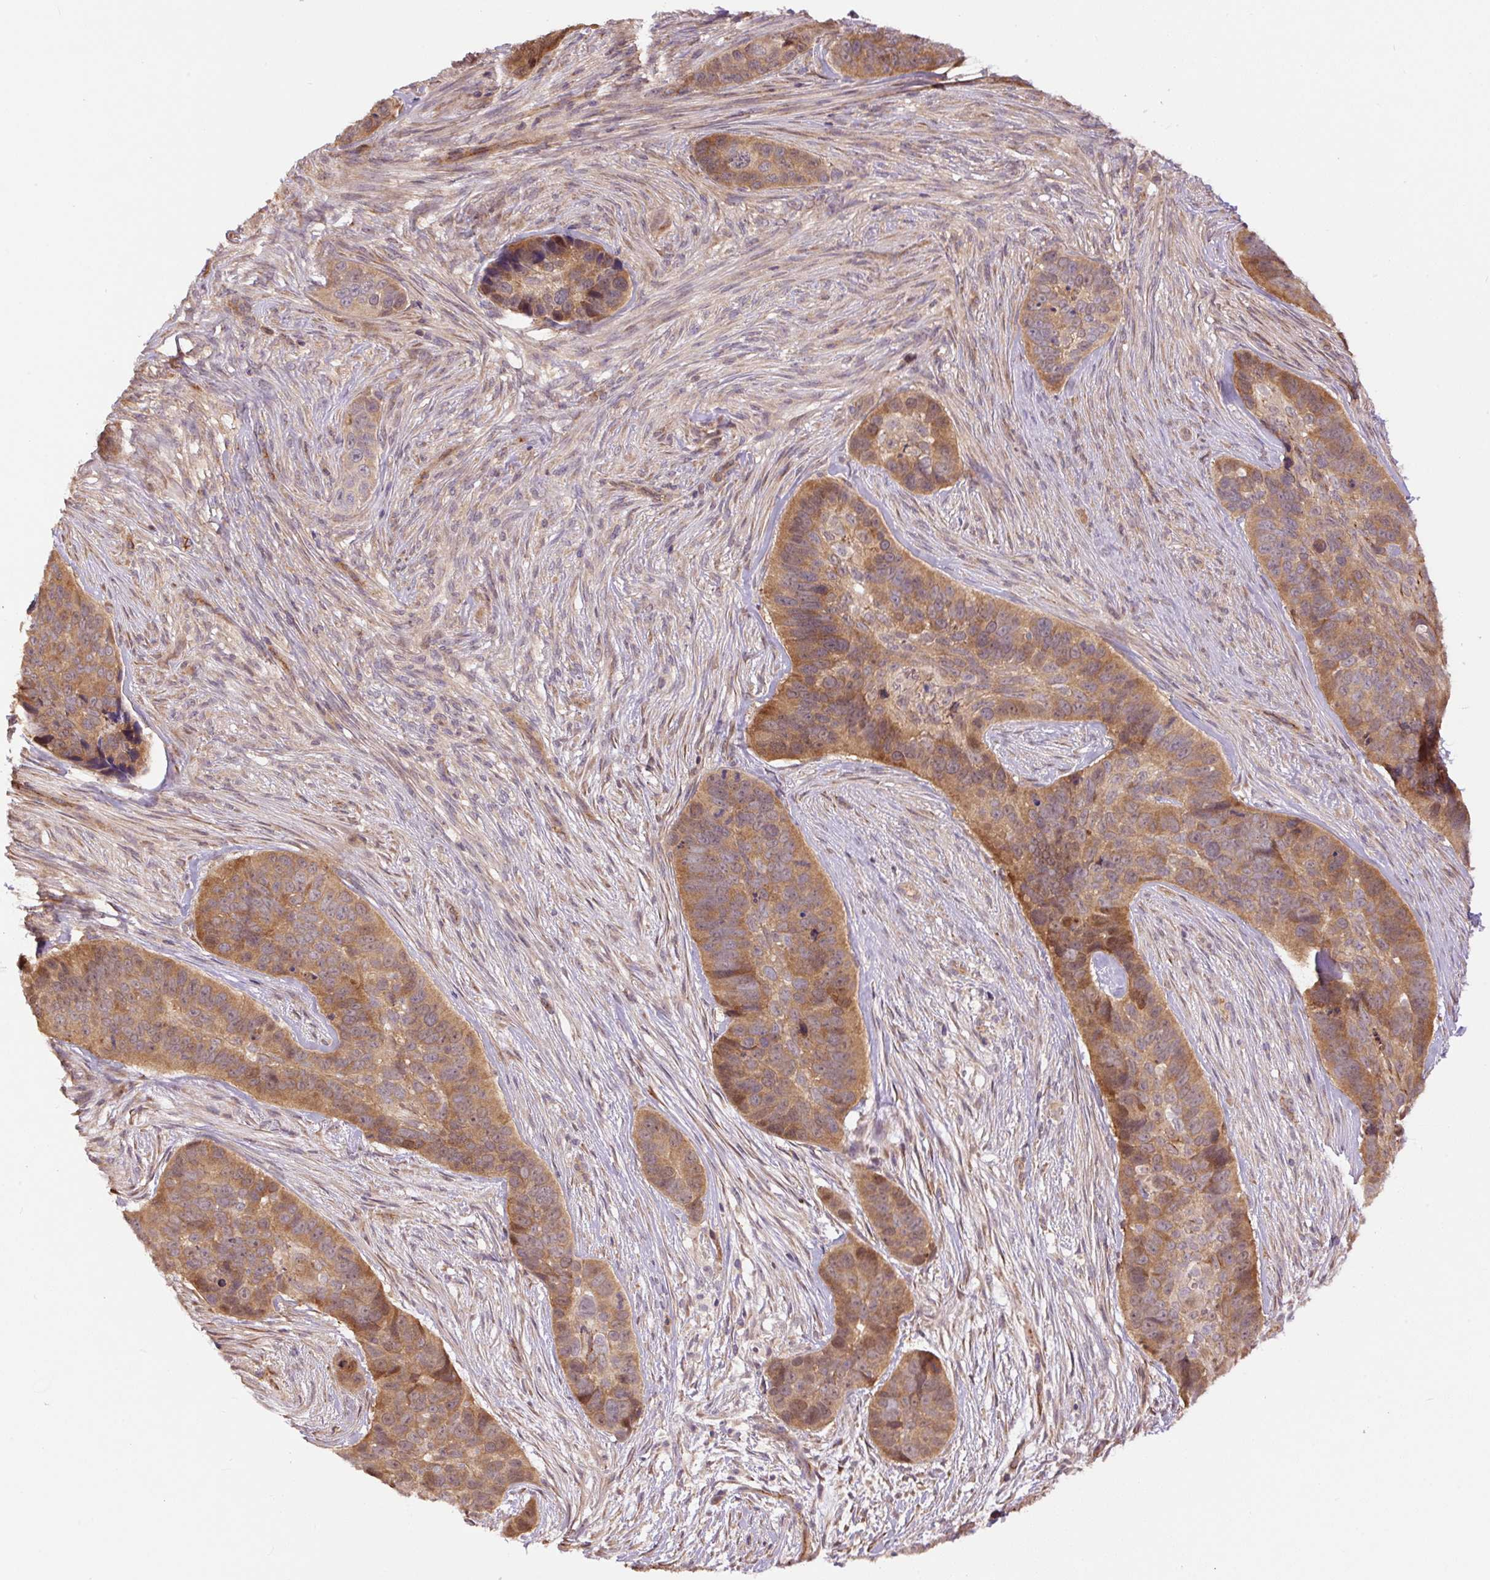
{"staining": {"intensity": "moderate", "quantity": ">75%", "location": "cytoplasmic/membranous,nuclear"}, "tissue": "skin cancer", "cell_type": "Tumor cells", "image_type": "cancer", "snomed": [{"axis": "morphology", "description": "Basal cell carcinoma"}, {"axis": "topography", "description": "Skin"}], "caption": "An immunohistochemistry photomicrograph of neoplastic tissue is shown. Protein staining in brown labels moderate cytoplasmic/membranous and nuclear positivity in skin basal cell carcinoma within tumor cells. (DAB IHC, brown staining for protein, blue staining for nuclei).", "gene": "PPME1", "patient": {"sex": "female", "age": 82}}